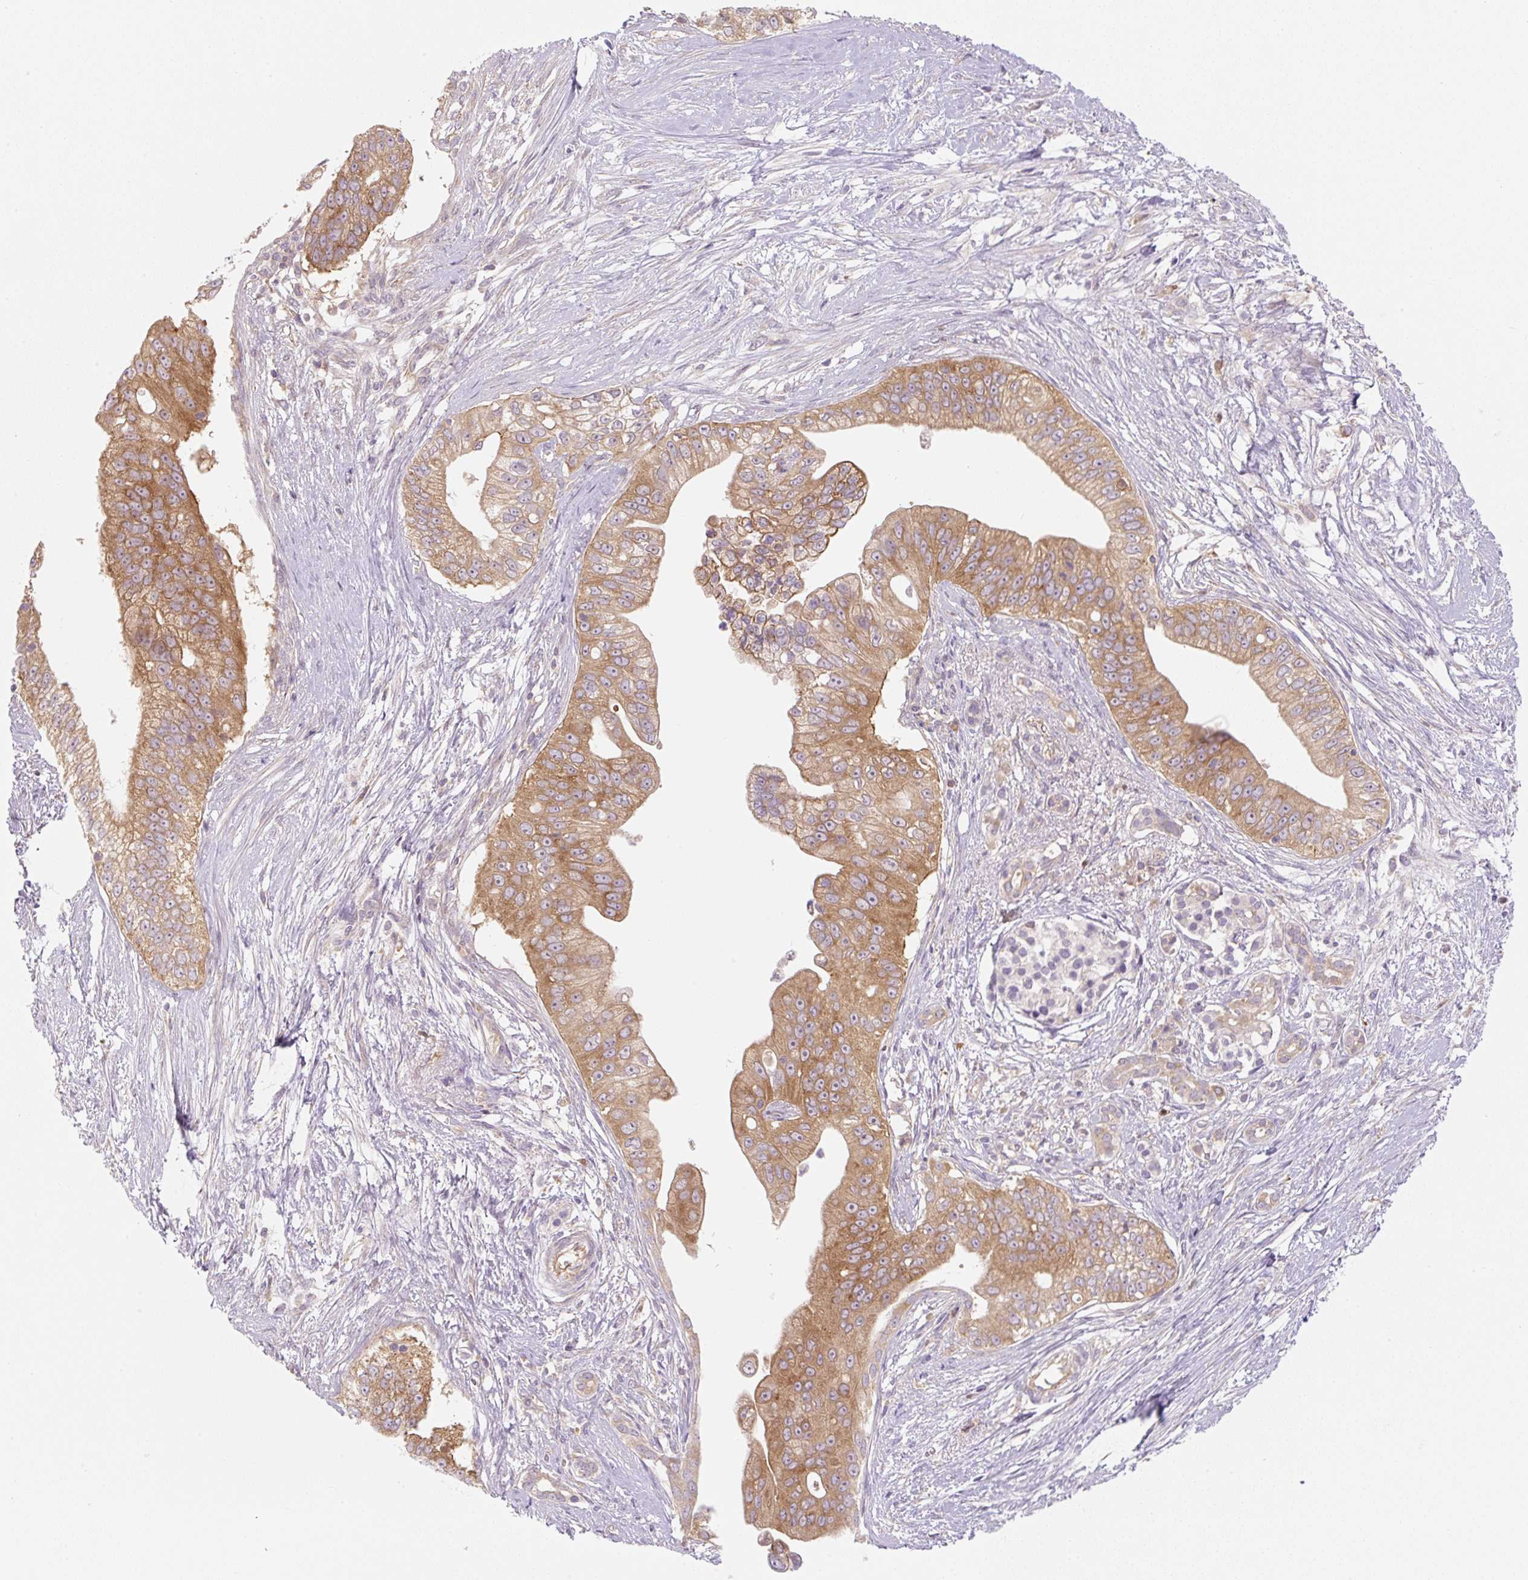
{"staining": {"intensity": "moderate", "quantity": ">75%", "location": "cytoplasmic/membranous"}, "tissue": "pancreatic cancer", "cell_type": "Tumor cells", "image_type": "cancer", "snomed": [{"axis": "morphology", "description": "Adenocarcinoma, NOS"}, {"axis": "topography", "description": "Pancreas"}], "caption": "Protein staining exhibits moderate cytoplasmic/membranous expression in about >75% of tumor cells in adenocarcinoma (pancreatic).", "gene": "OMA1", "patient": {"sex": "male", "age": 70}}